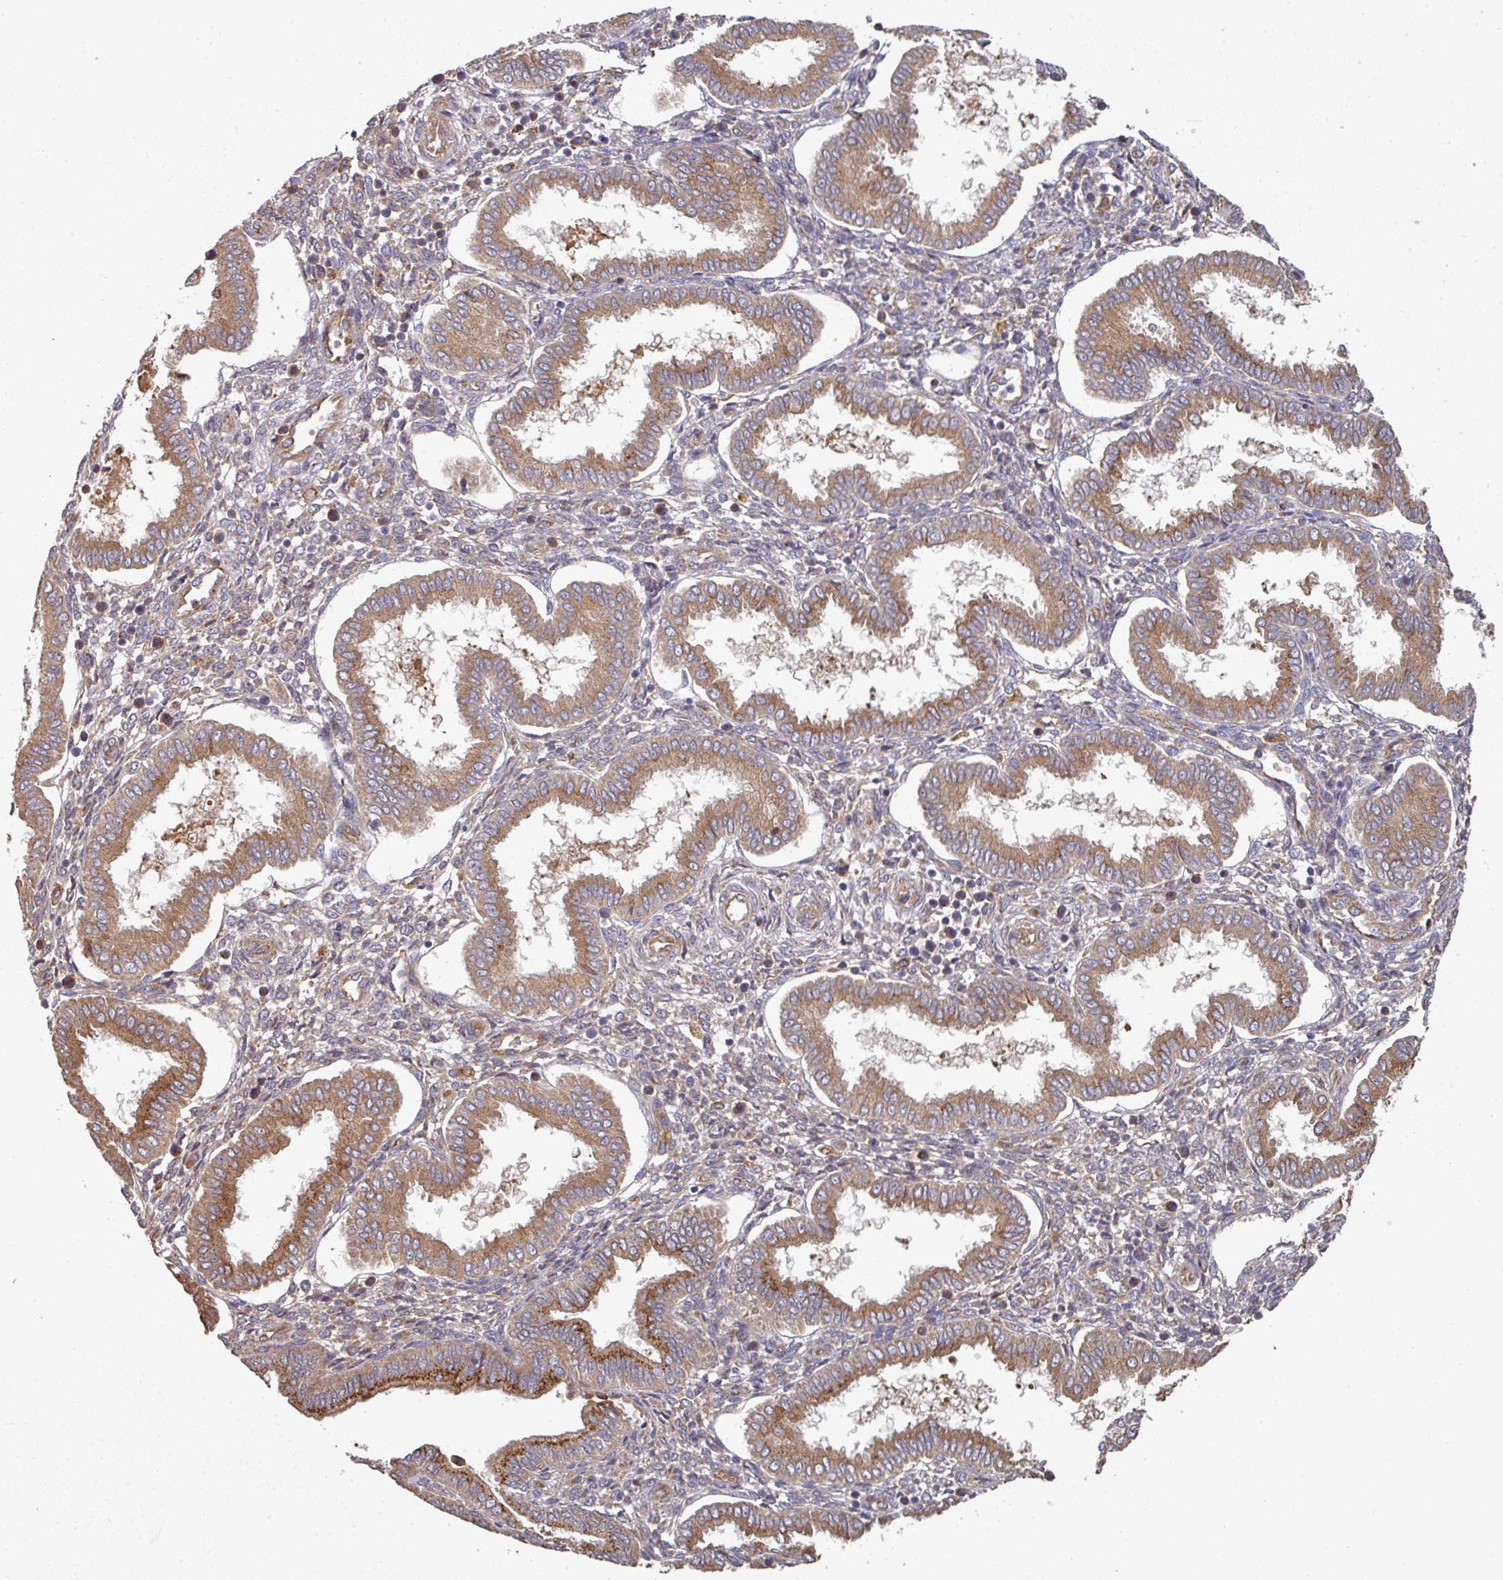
{"staining": {"intensity": "weak", "quantity": "<25%", "location": "cytoplasmic/membranous"}, "tissue": "endometrium", "cell_type": "Cells in endometrial stroma", "image_type": "normal", "snomed": [{"axis": "morphology", "description": "Normal tissue, NOS"}, {"axis": "topography", "description": "Endometrium"}], "caption": "Protein analysis of normal endometrium shows no significant positivity in cells in endometrial stroma.", "gene": "EDEM2", "patient": {"sex": "female", "age": 24}}